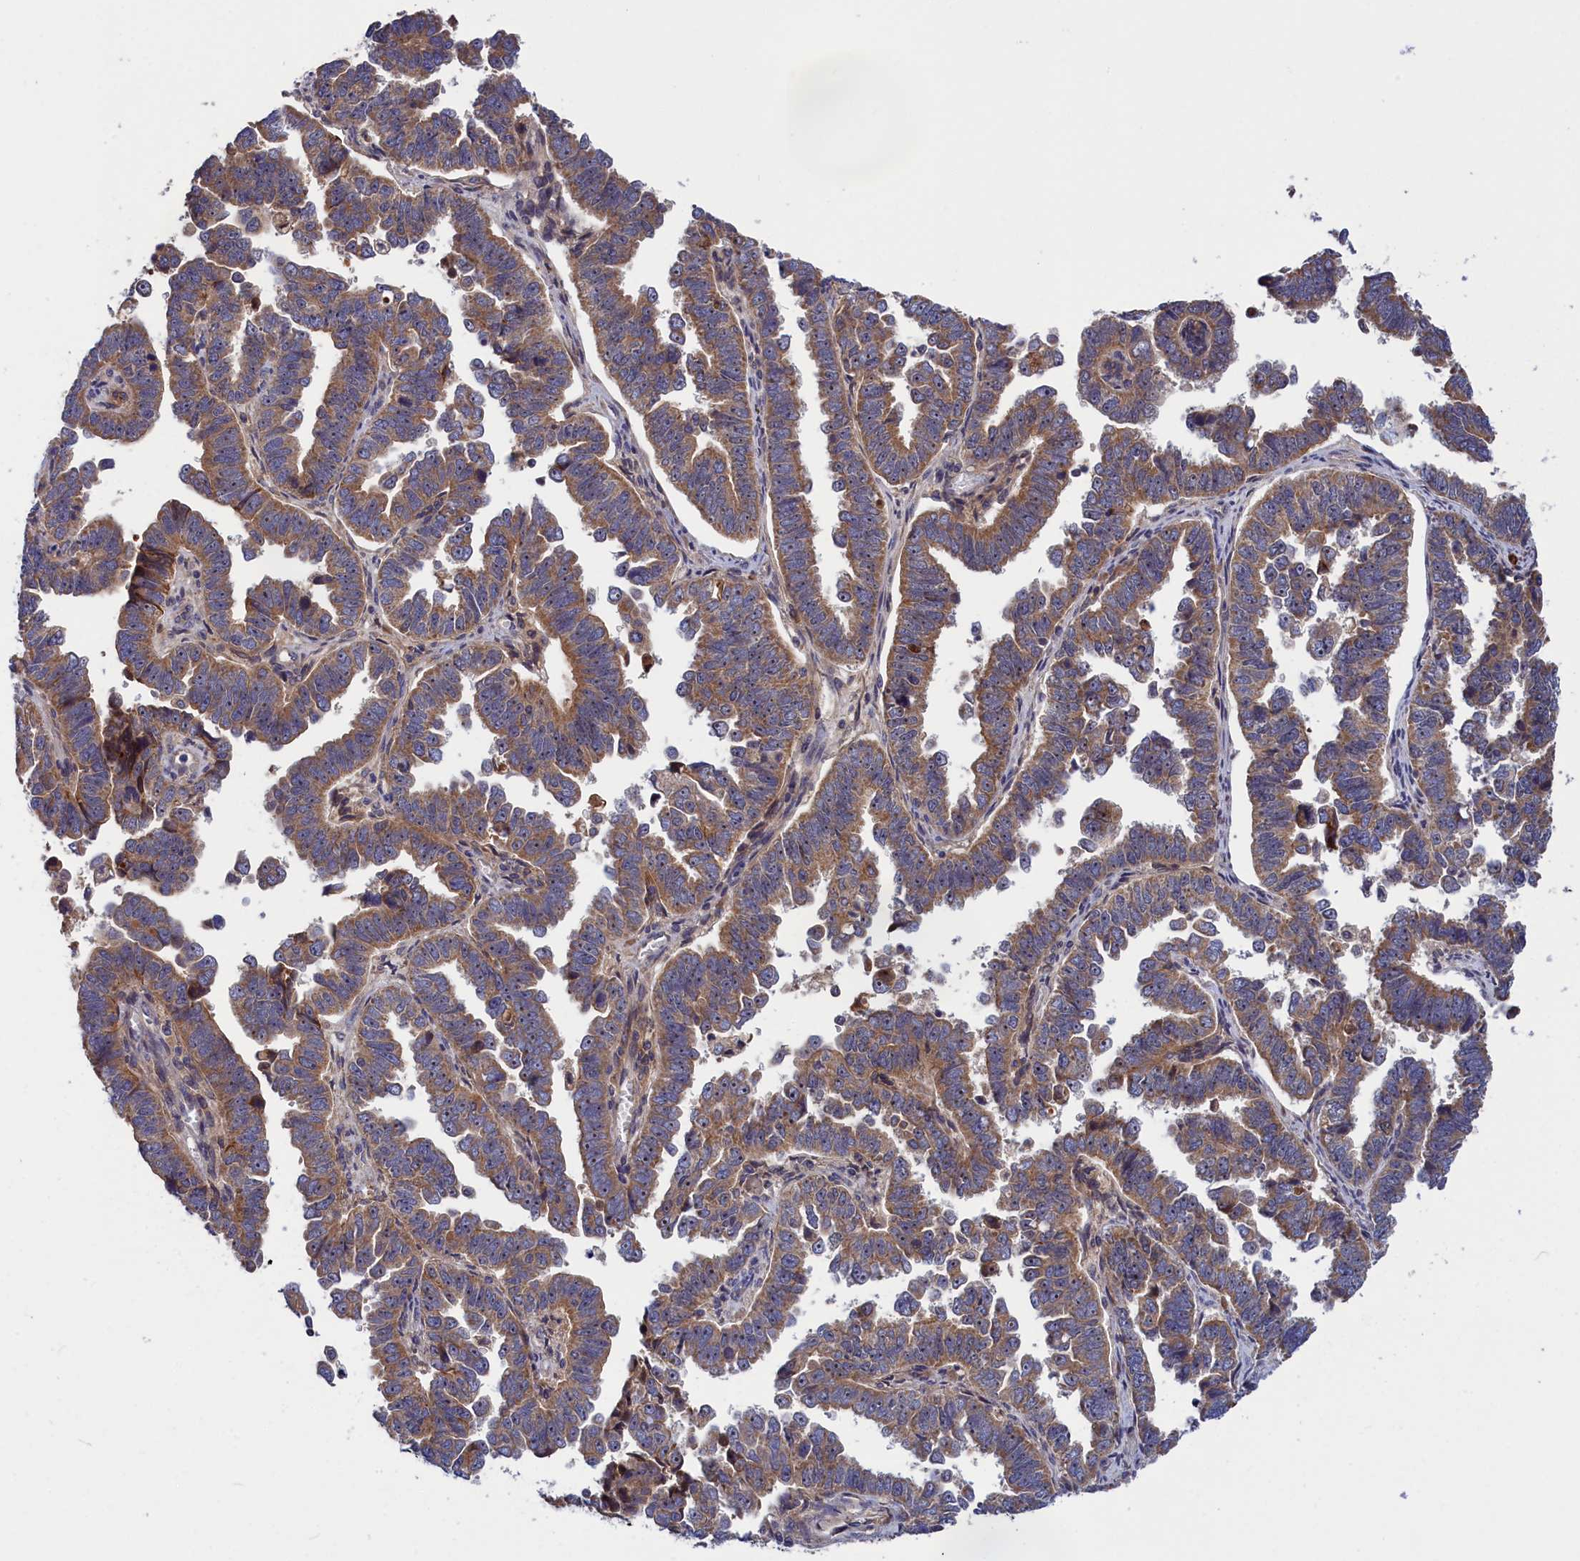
{"staining": {"intensity": "moderate", "quantity": ">75%", "location": "cytoplasmic/membranous"}, "tissue": "endometrial cancer", "cell_type": "Tumor cells", "image_type": "cancer", "snomed": [{"axis": "morphology", "description": "Adenocarcinoma, NOS"}, {"axis": "topography", "description": "Endometrium"}], "caption": "Endometrial cancer (adenocarcinoma) was stained to show a protein in brown. There is medium levels of moderate cytoplasmic/membranous staining in about >75% of tumor cells.", "gene": "CRACD", "patient": {"sex": "female", "age": 75}}